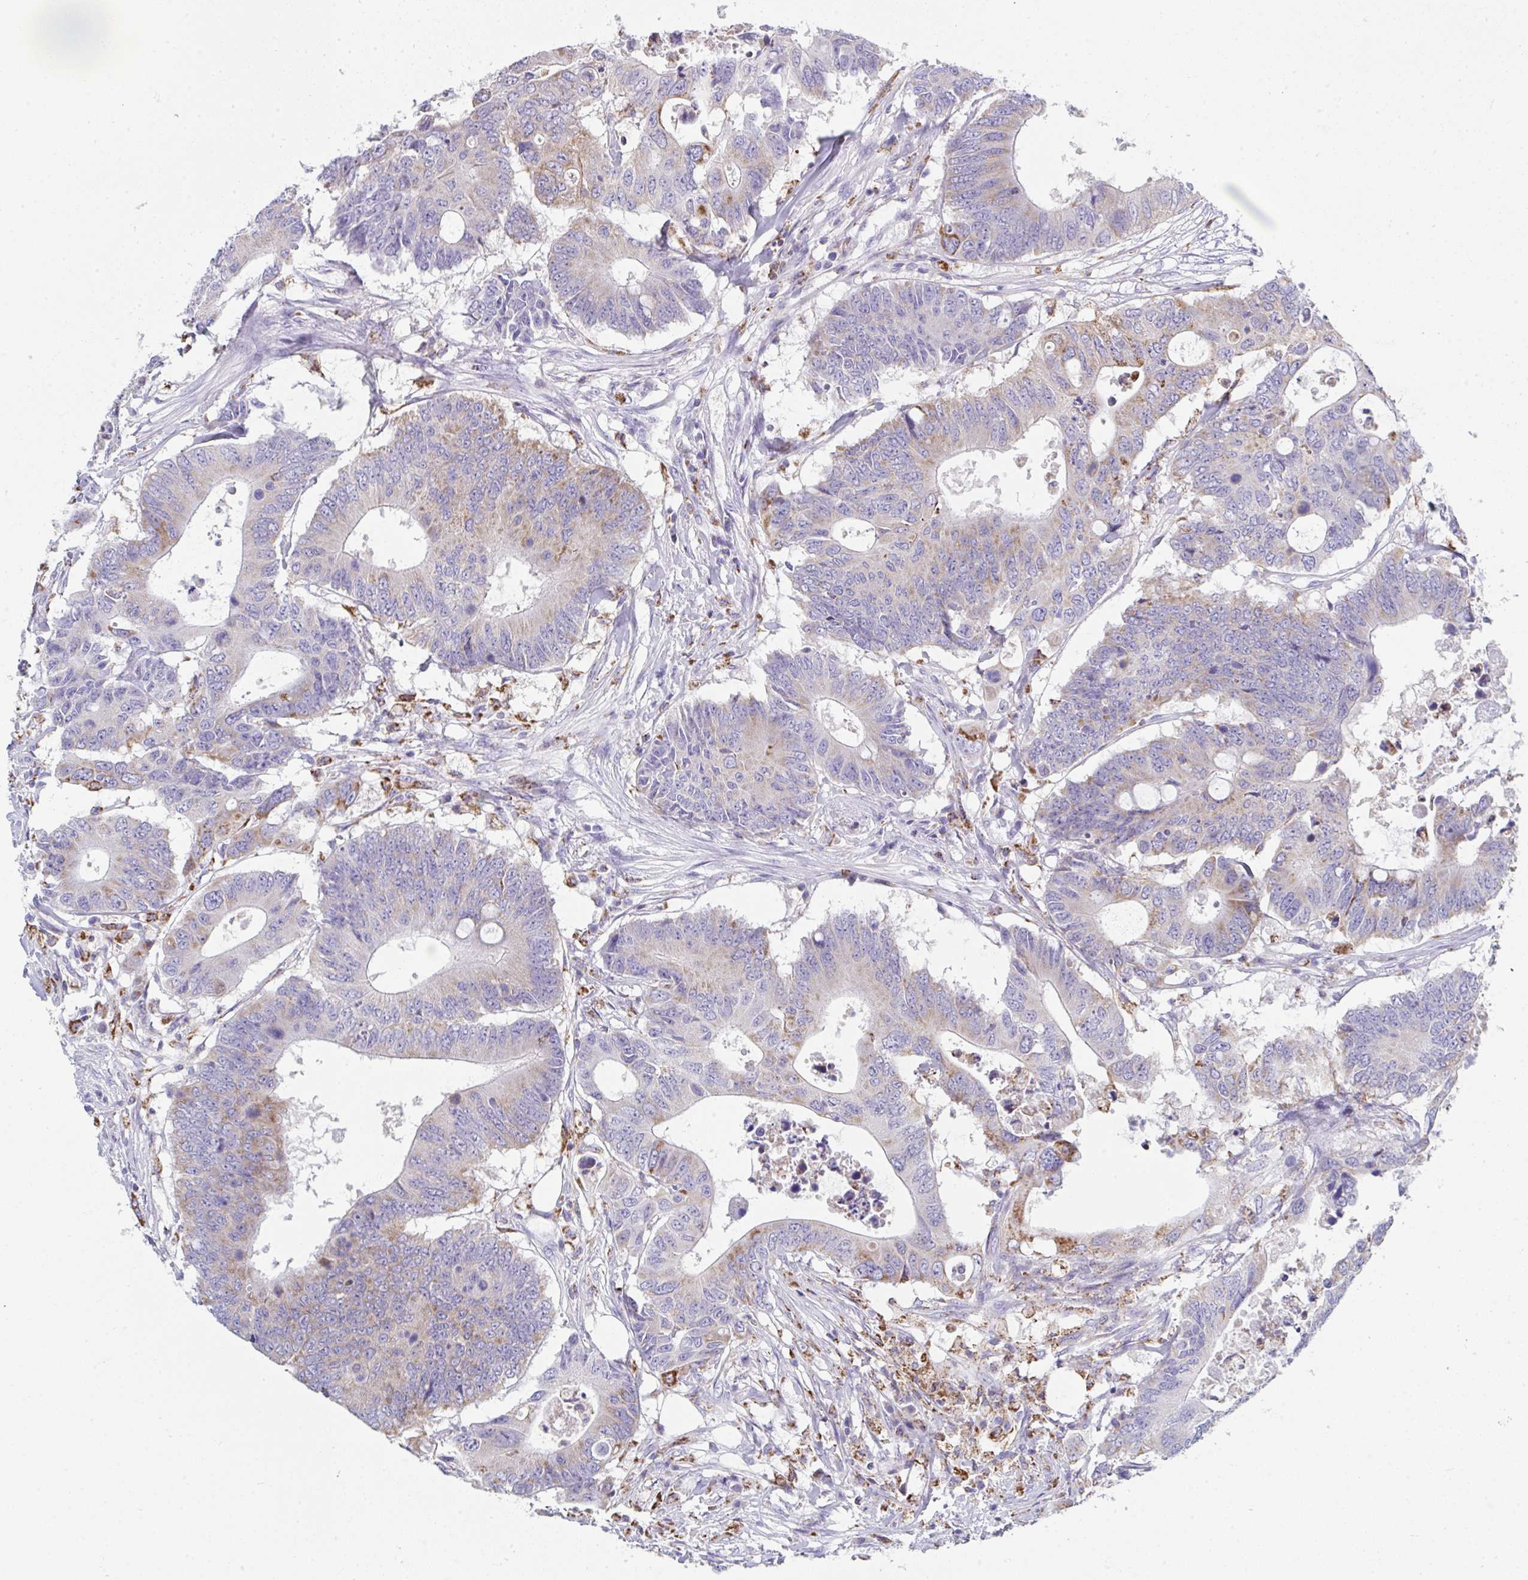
{"staining": {"intensity": "moderate", "quantity": "<25%", "location": "cytoplasmic/membranous"}, "tissue": "colorectal cancer", "cell_type": "Tumor cells", "image_type": "cancer", "snomed": [{"axis": "morphology", "description": "Adenocarcinoma, NOS"}, {"axis": "topography", "description": "Colon"}], "caption": "An immunohistochemistry photomicrograph of neoplastic tissue is shown. Protein staining in brown highlights moderate cytoplasmic/membranous positivity in colorectal adenocarcinoma within tumor cells.", "gene": "MGAM2", "patient": {"sex": "male", "age": 71}}